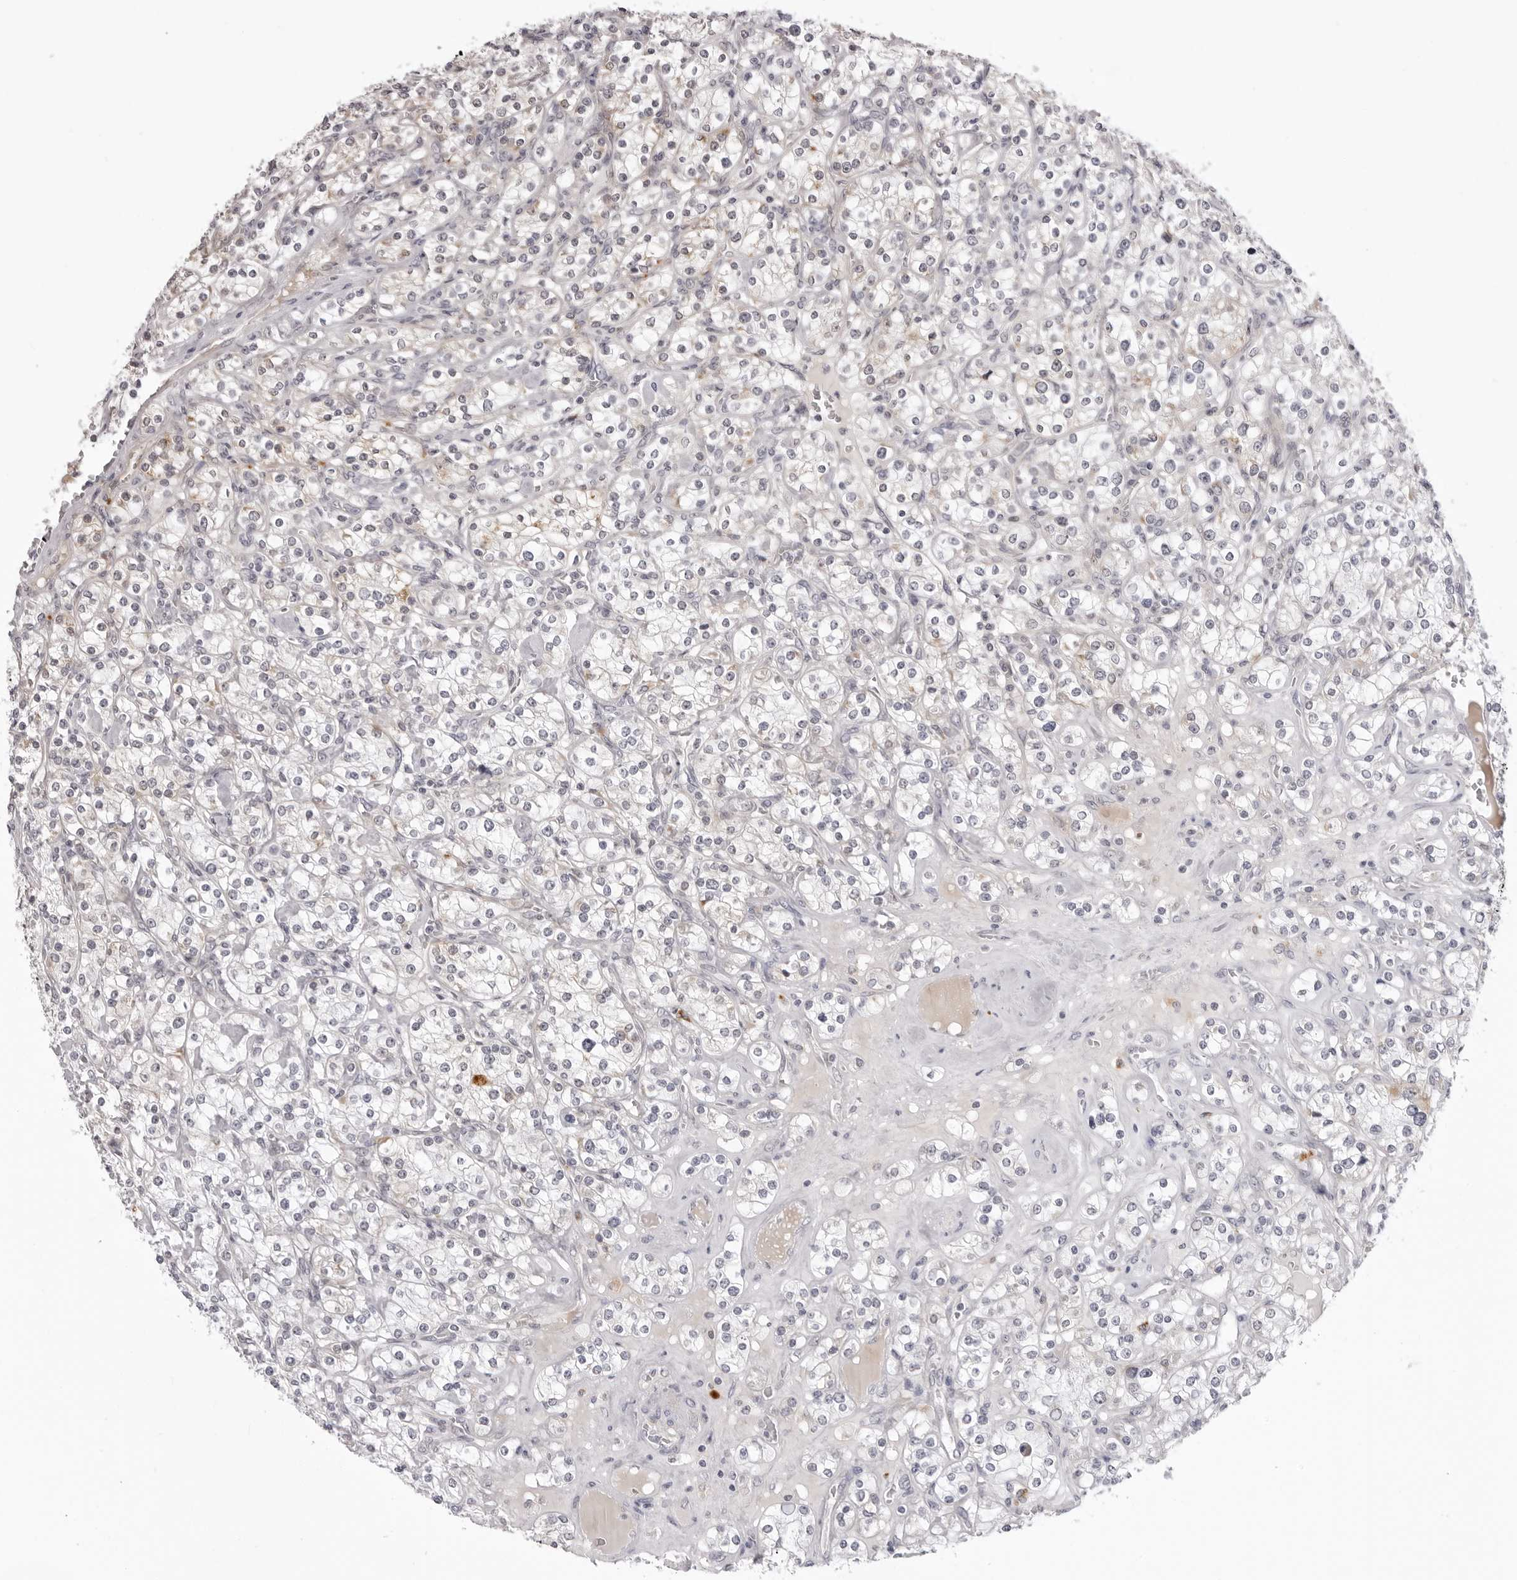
{"staining": {"intensity": "weak", "quantity": "25%-75%", "location": "cytoplasmic/membranous"}, "tissue": "renal cancer", "cell_type": "Tumor cells", "image_type": "cancer", "snomed": [{"axis": "morphology", "description": "Adenocarcinoma, NOS"}, {"axis": "topography", "description": "Kidney"}], "caption": "Immunohistochemical staining of renal cancer reveals low levels of weak cytoplasmic/membranous expression in about 25%-75% of tumor cells.", "gene": "SUGCT", "patient": {"sex": "male", "age": 77}}